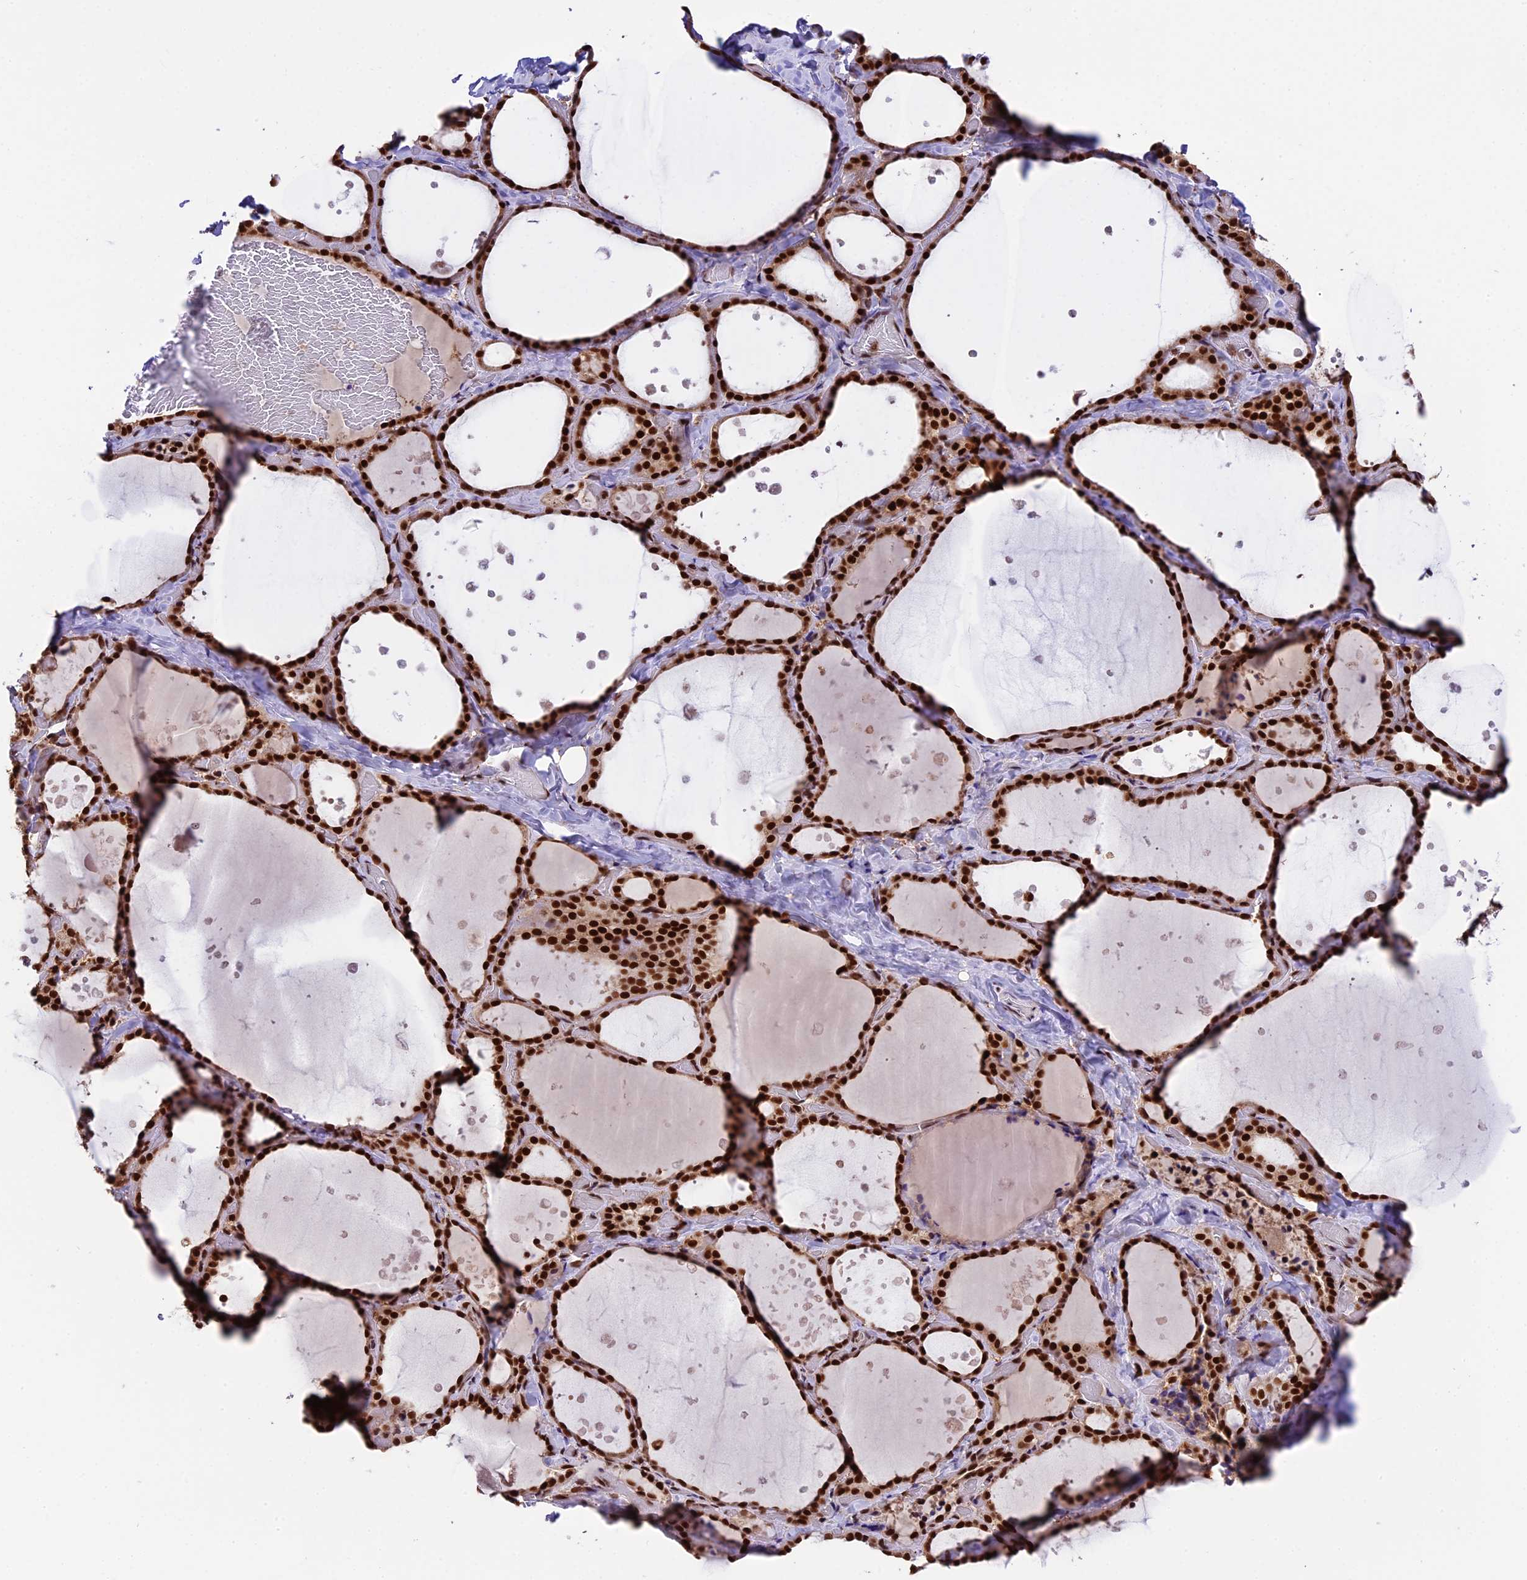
{"staining": {"intensity": "strong", "quantity": ">75%", "location": "nuclear"}, "tissue": "thyroid gland", "cell_type": "Glandular cells", "image_type": "normal", "snomed": [{"axis": "morphology", "description": "Normal tissue, NOS"}, {"axis": "topography", "description": "Thyroid gland"}], "caption": "IHC histopathology image of normal thyroid gland: human thyroid gland stained using IHC displays high levels of strong protein expression localized specifically in the nuclear of glandular cells, appearing as a nuclear brown color.", "gene": "RAMACL", "patient": {"sex": "female", "age": 44}}